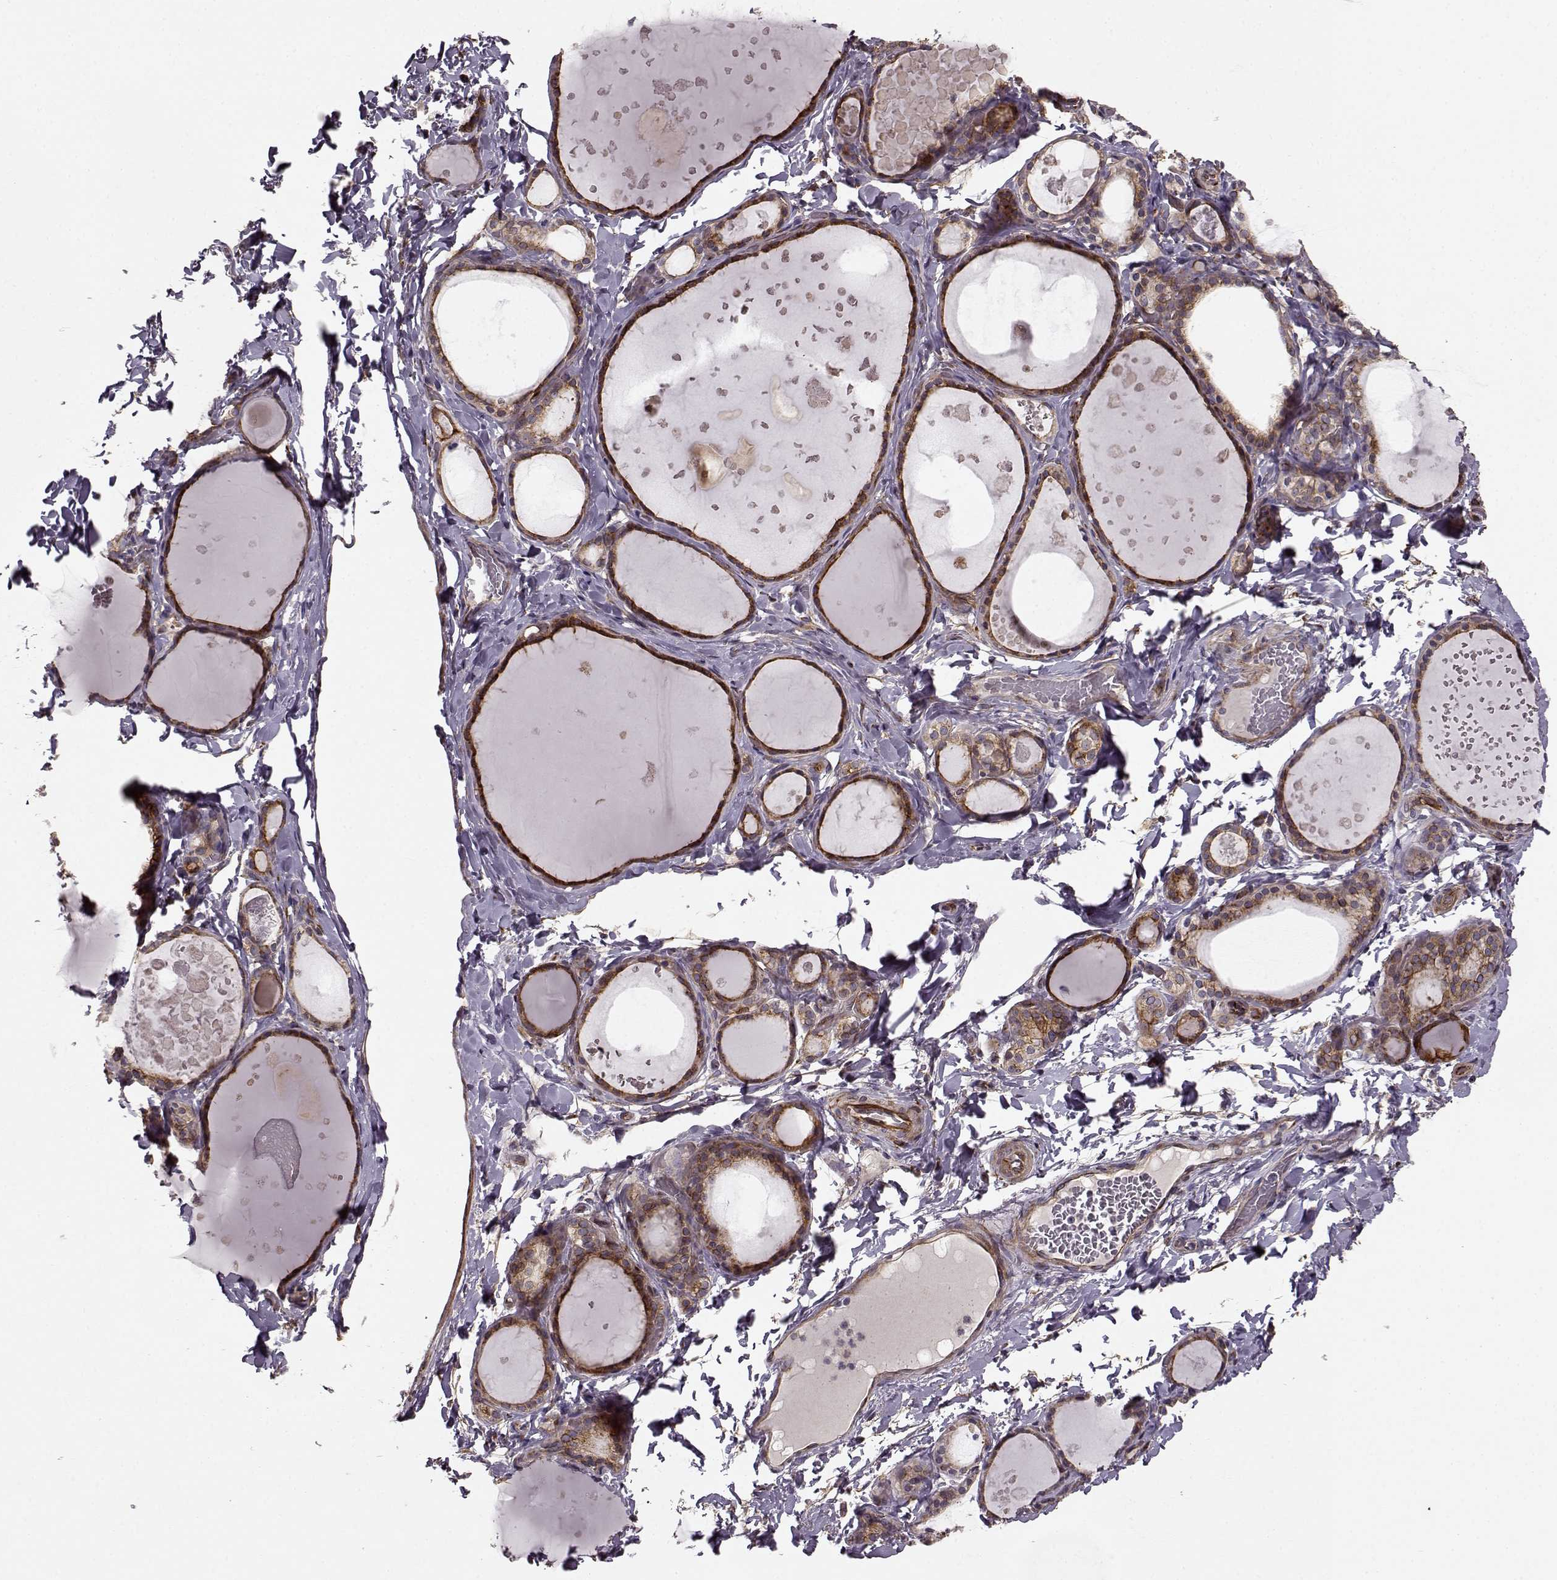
{"staining": {"intensity": "strong", "quantity": ">75%", "location": "cytoplasmic/membranous"}, "tissue": "thyroid gland", "cell_type": "Glandular cells", "image_type": "normal", "snomed": [{"axis": "morphology", "description": "Normal tissue, NOS"}, {"axis": "topography", "description": "Thyroid gland"}], "caption": "This is an image of immunohistochemistry (IHC) staining of benign thyroid gland, which shows strong staining in the cytoplasmic/membranous of glandular cells.", "gene": "MTR", "patient": {"sex": "female", "age": 56}}